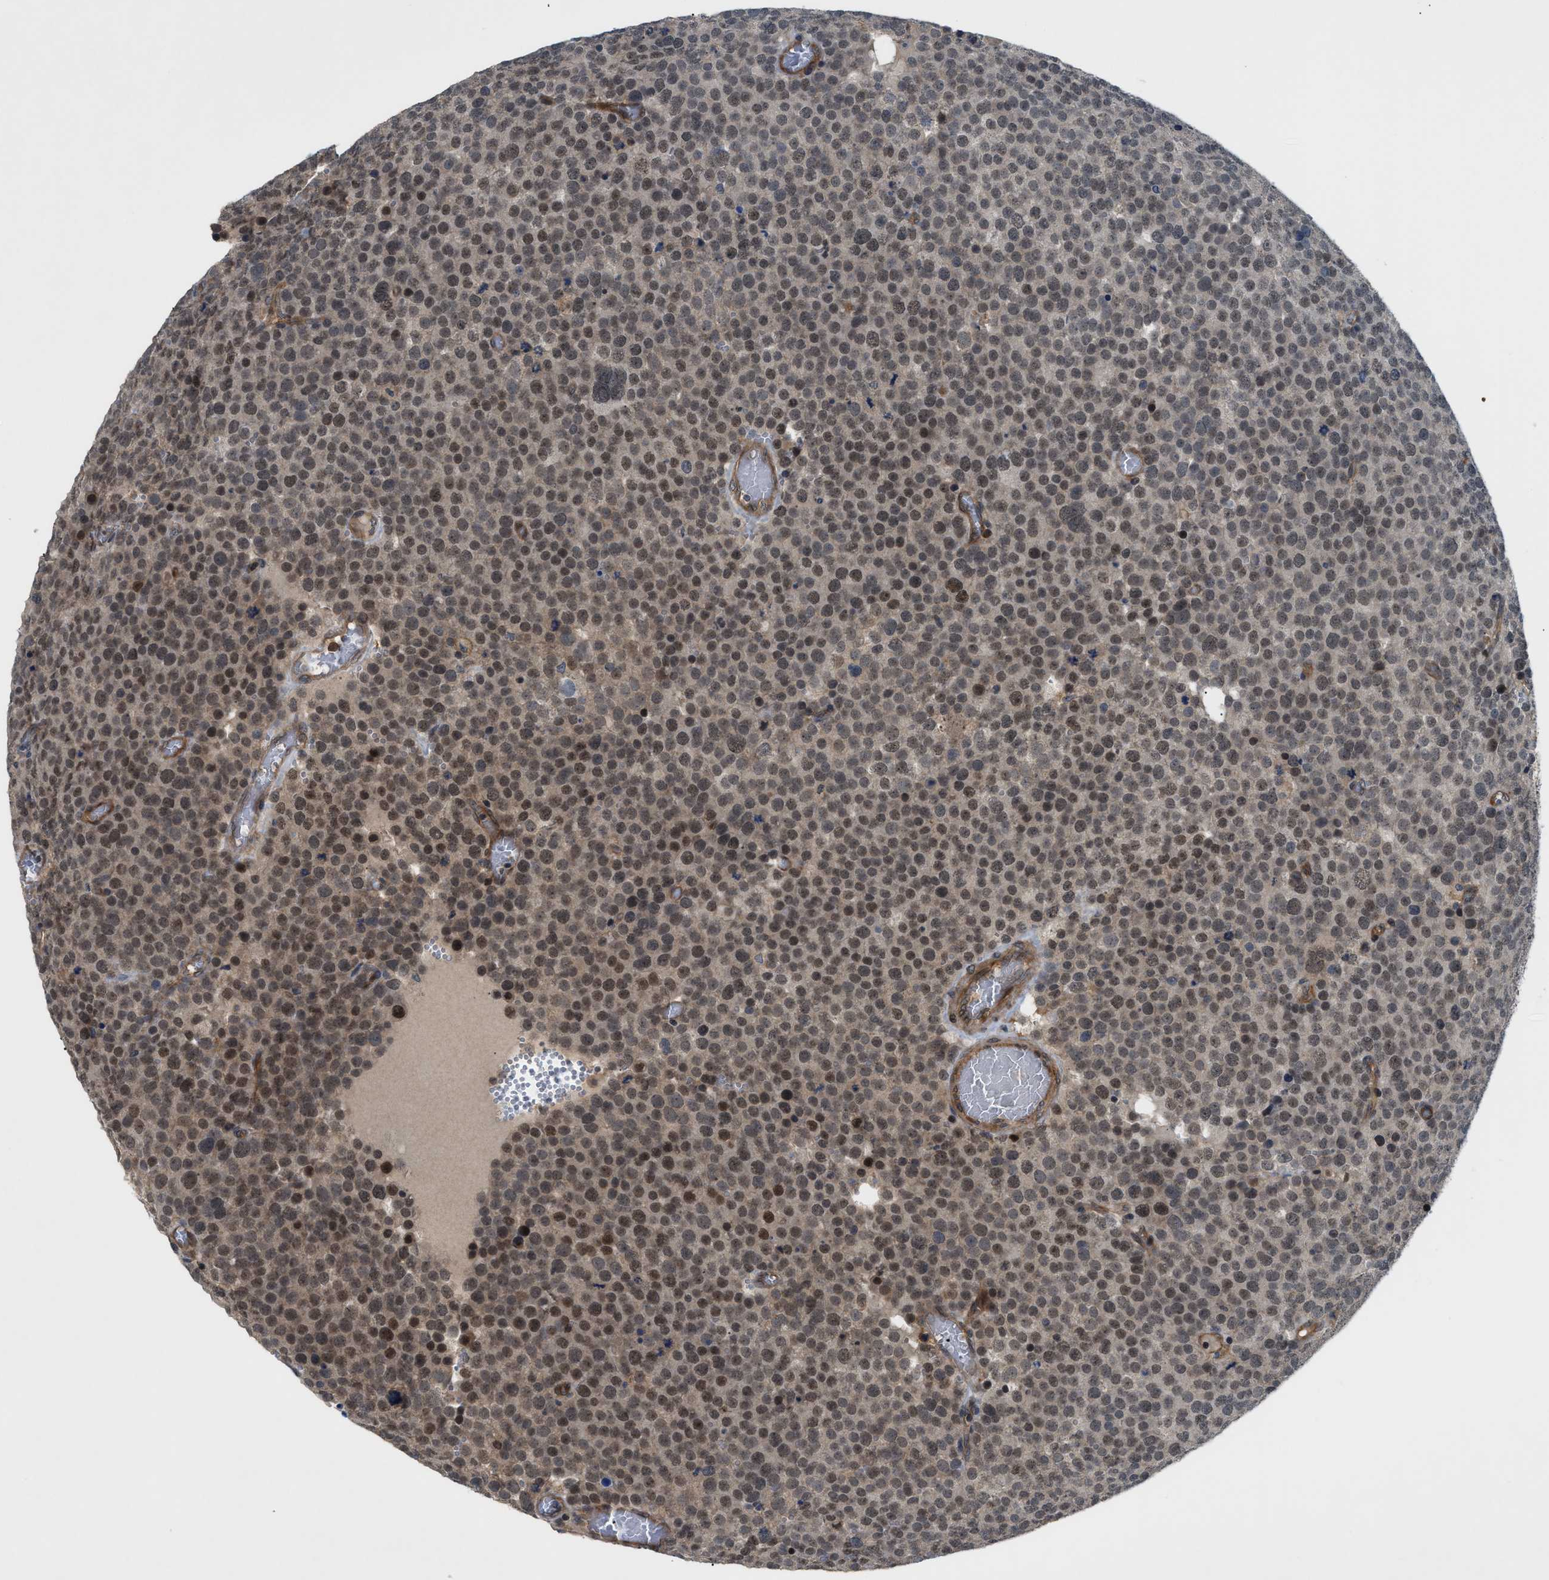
{"staining": {"intensity": "moderate", "quantity": ">75%", "location": "nuclear"}, "tissue": "testis cancer", "cell_type": "Tumor cells", "image_type": "cancer", "snomed": [{"axis": "morphology", "description": "Normal tissue, NOS"}, {"axis": "morphology", "description": "Seminoma, NOS"}, {"axis": "topography", "description": "Testis"}], "caption": "An image of testis cancer (seminoma) stained for a protein demonstrates moderate nuclear brown staining in tumor cells. Nuclei are stained in blue.", "gene": "TRAK2", "patient": {"sex": "male", "age": 71}}